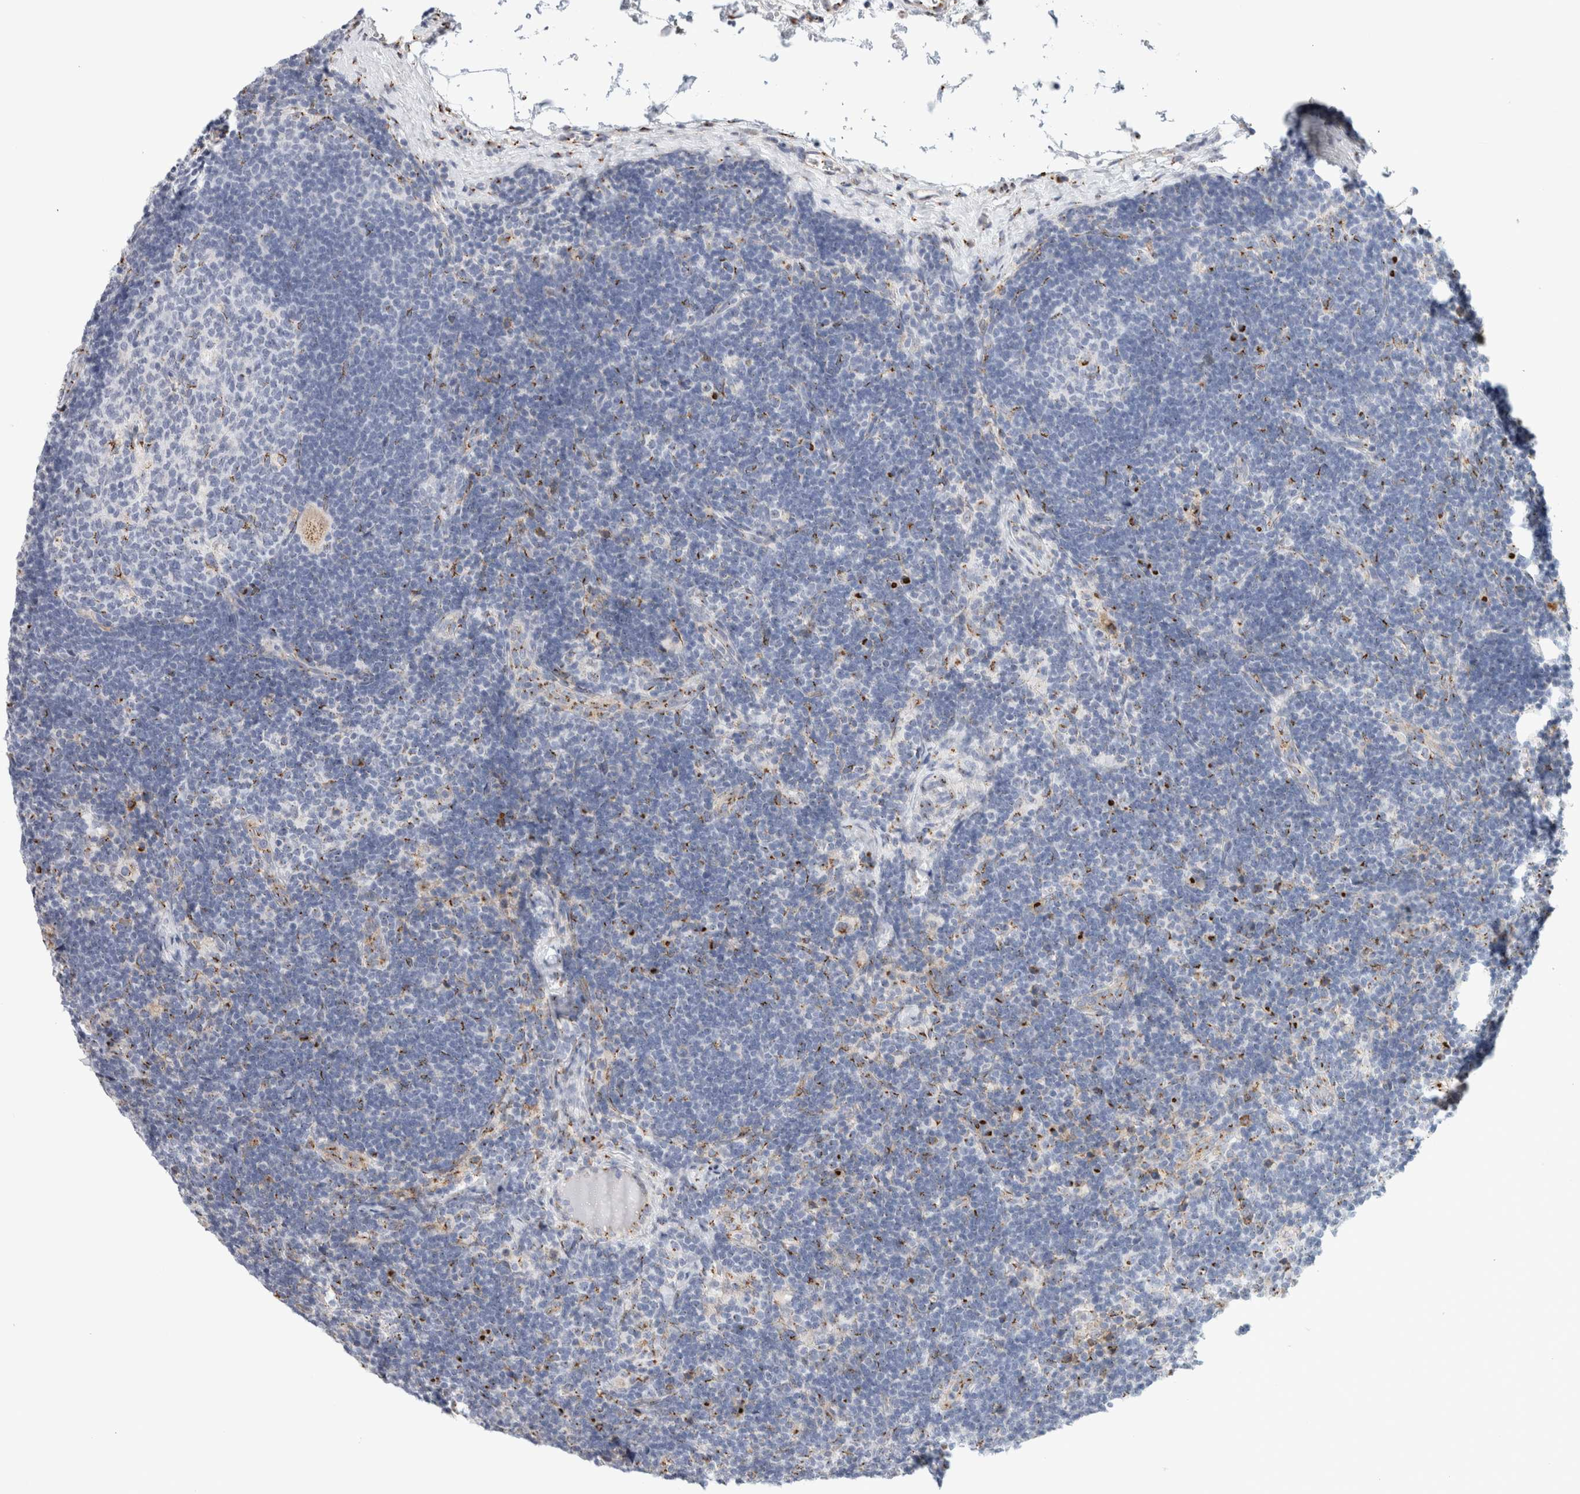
{"staining": {"intensity": "negative", "quantity": "none", "location": "none"}, "tissue": "lymph node", "cell_type": "Germinal center cells", "image_type": "normal", "snomed": [{"axis": "morphology", "description": "Normal tissue, NOS"}, {"axis": "topography", "description": "Lymph node"}], "caption": "The IHC micrograph has no significant staining in germinal center cells of lymph node.", "gene": "MCFD2", "patient": {"sex": "female", "age": 22}}